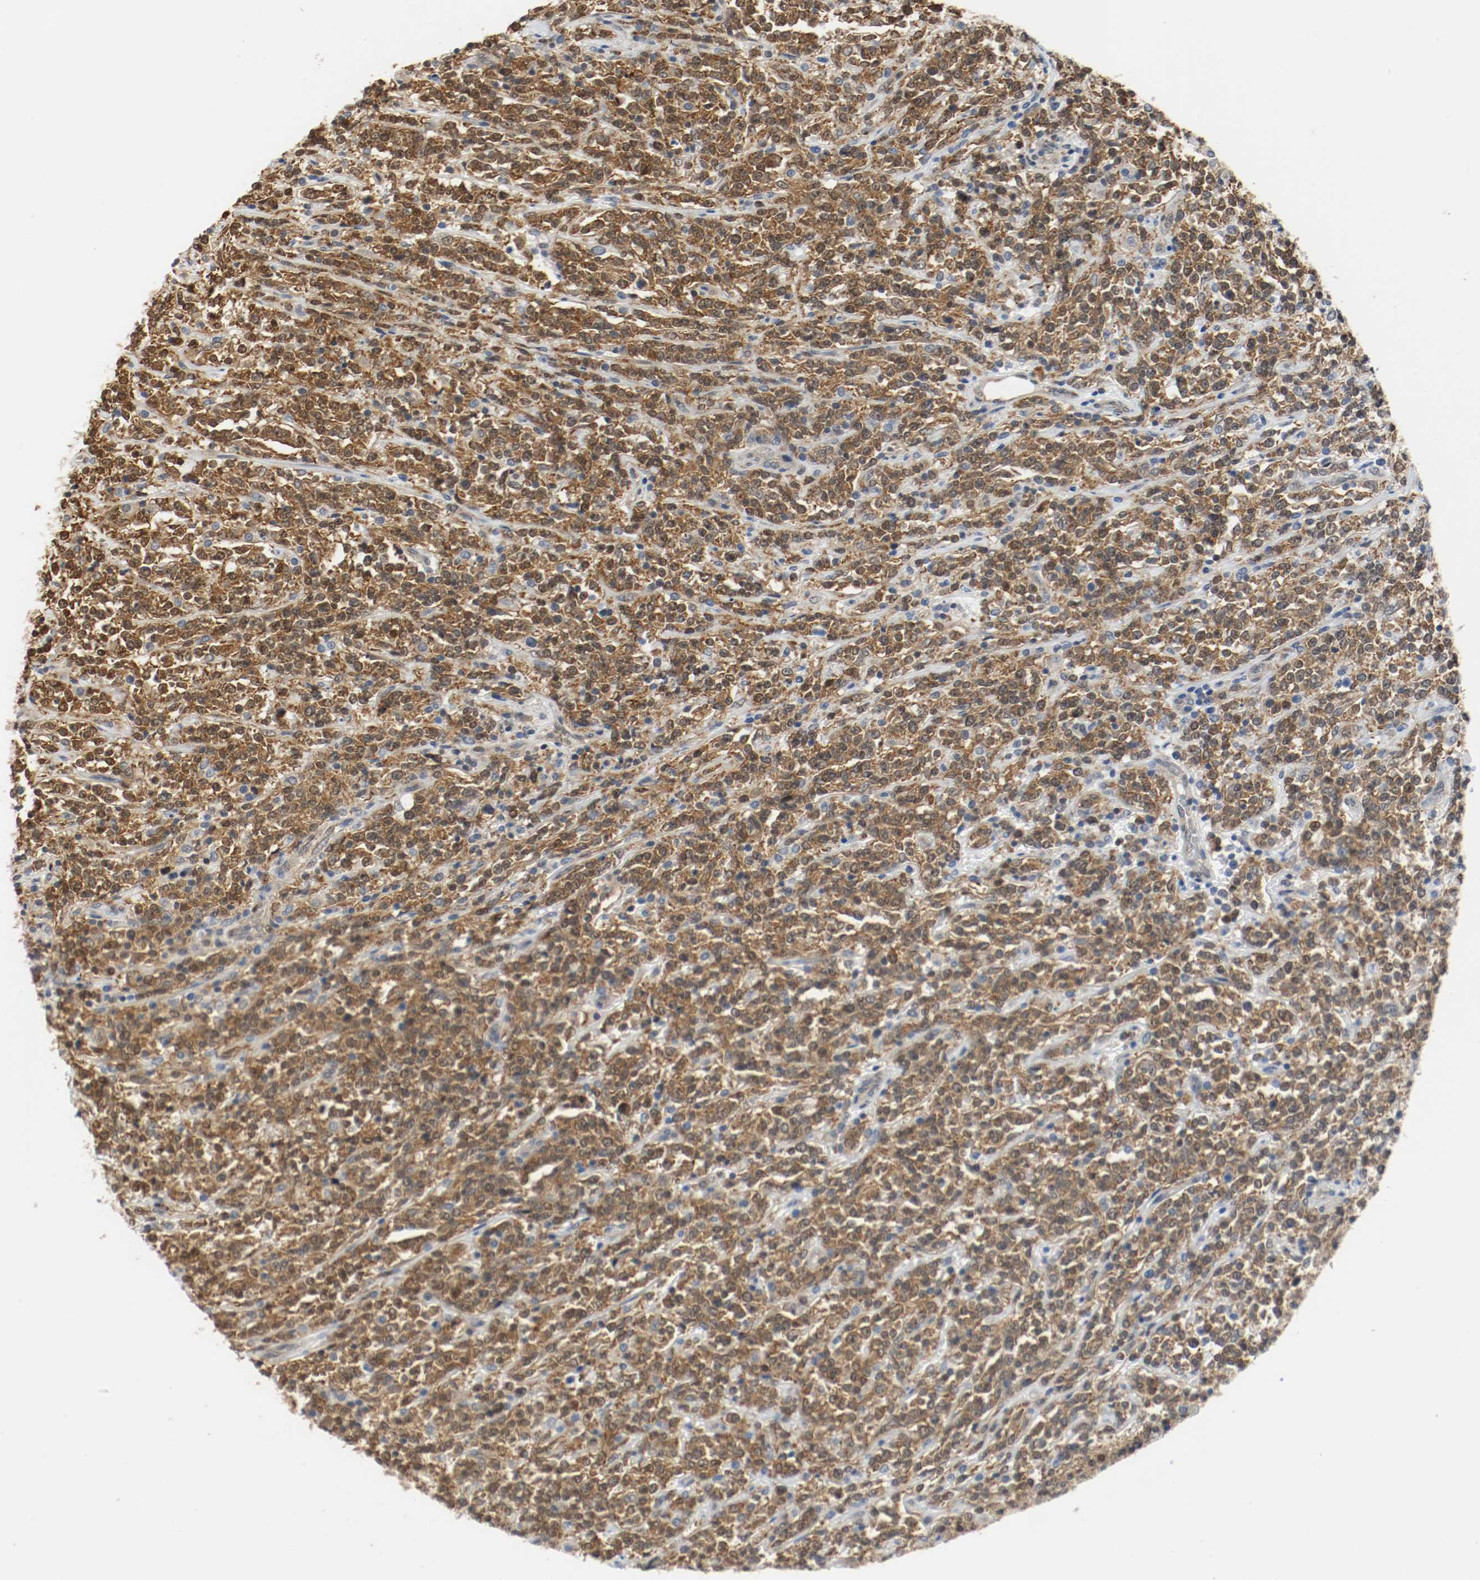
{"staining": {"intensity": "moderate", "quantity": ">75%", "location": "cytoplasmic/membranous,nuclear"}, "tissue": "lymphoma", "cell_type": "Tumor cells", "image_type": "cancer", "snomed": [{"axis": "morphology", "description": "Malignant lymphoma, non-Hodgkin's type, High grade"}, {"axis": "topography", "description": "Soft tissue"}], "caption": "Immunohistochemistry (IHC) of human lymphoma reveals medium levels of moderate cytoplasmic/membranous and nuclear staining in about >75% of tumor cells.", "gene": "PPME1", "patient": {"sex": "male", "age": 18}}